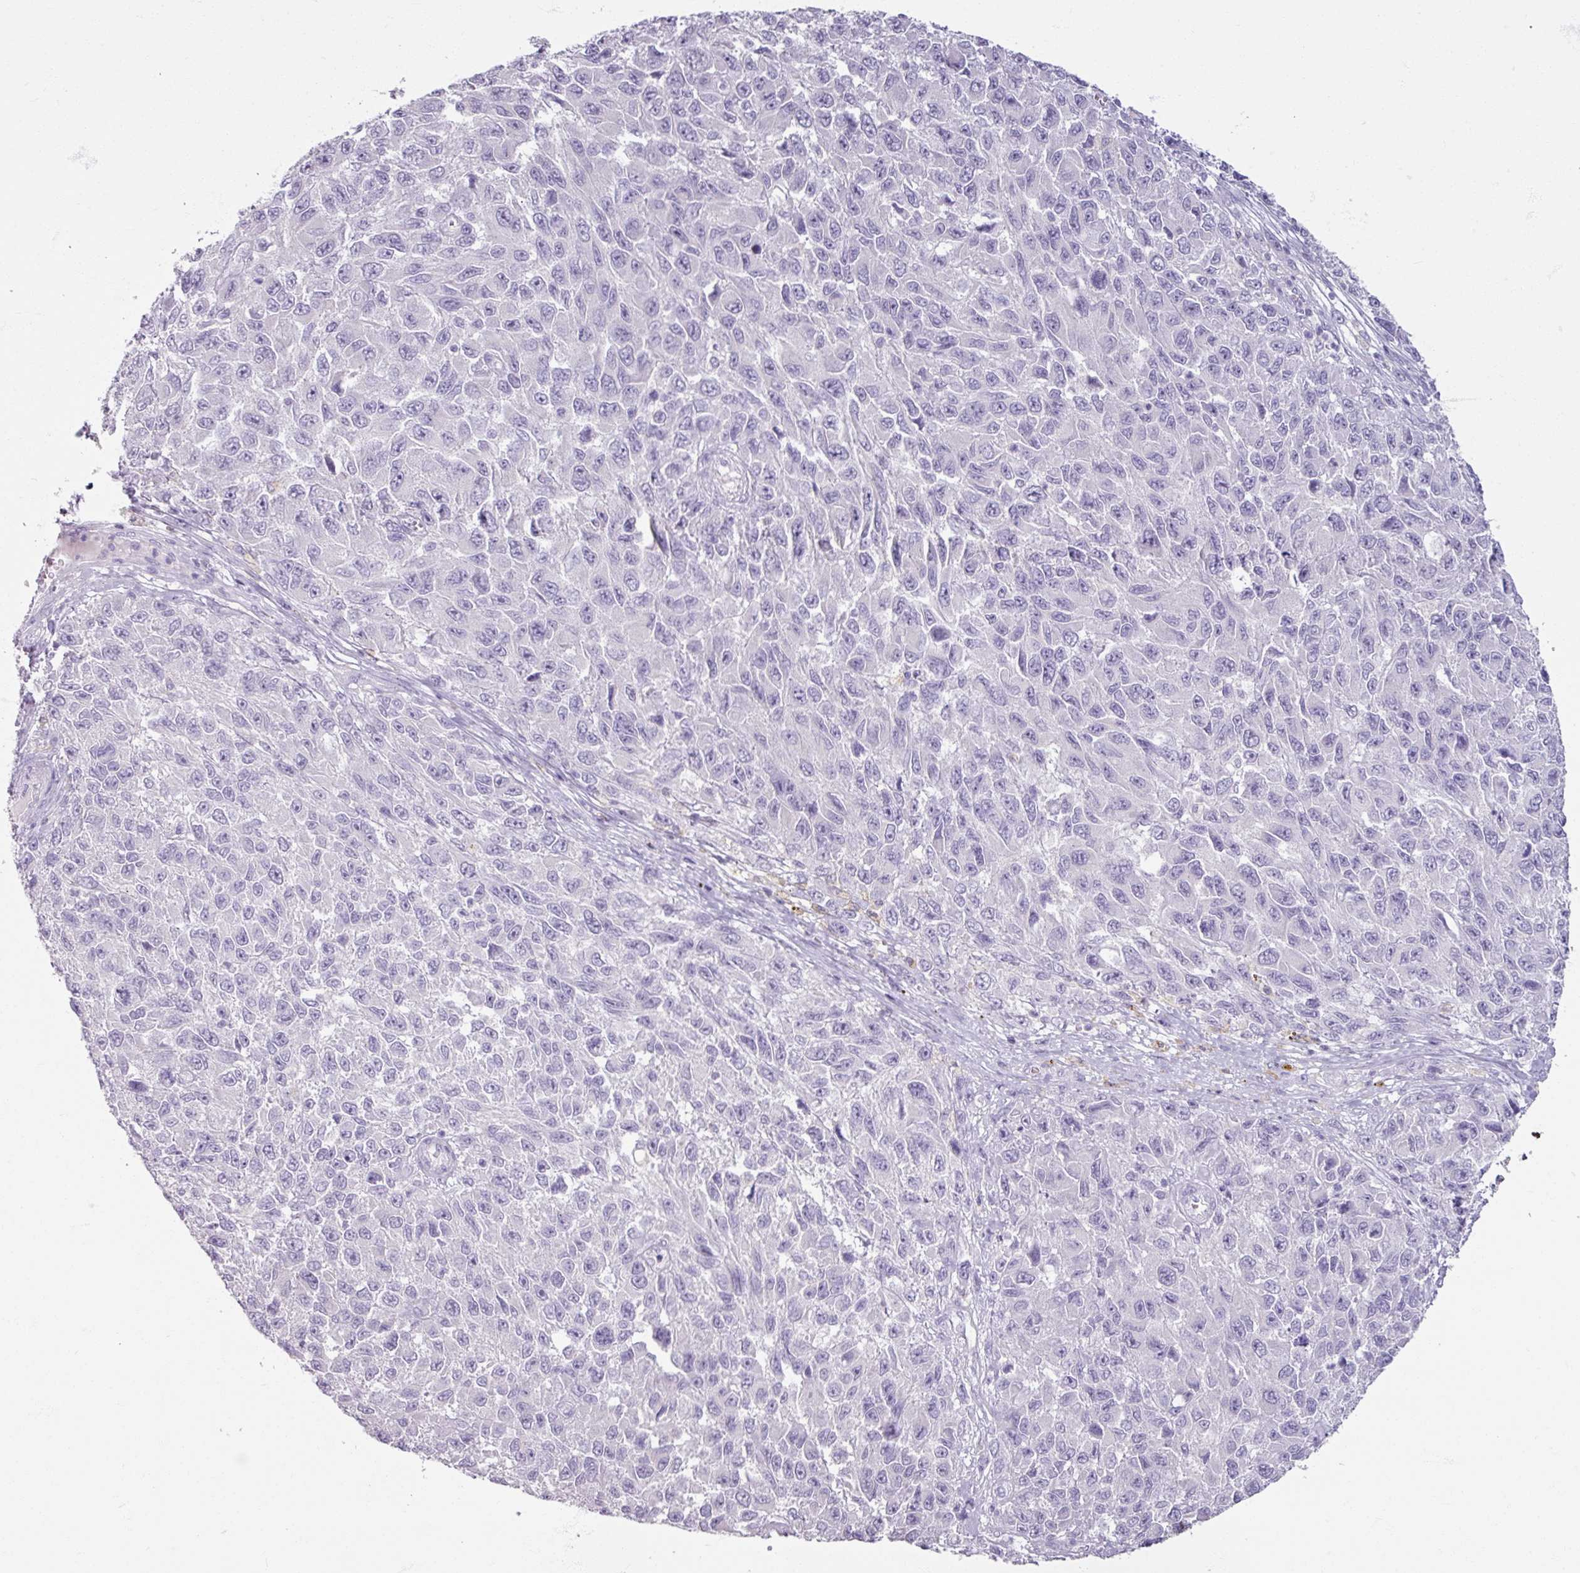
{"staining": {"intensity": "negative", "quantity": "none", "location": "none"}, "tissue": "melanoma", "cell_type": "Tumor cells", "image_type": "cancer", "snomed": [{"axis": "morphology", "description": "Normal tissue, NOS"}, {"axis": "morphology", "description": "Malignant melanoma, NOS"}, {"axis": "topography", "description": "Skin"}], "caption": "Micrograph shows no significant protein expression in tumor cells of melanoma.", "gene": "SLC27A5", "patient": {"sex": "female", "age": 96}}